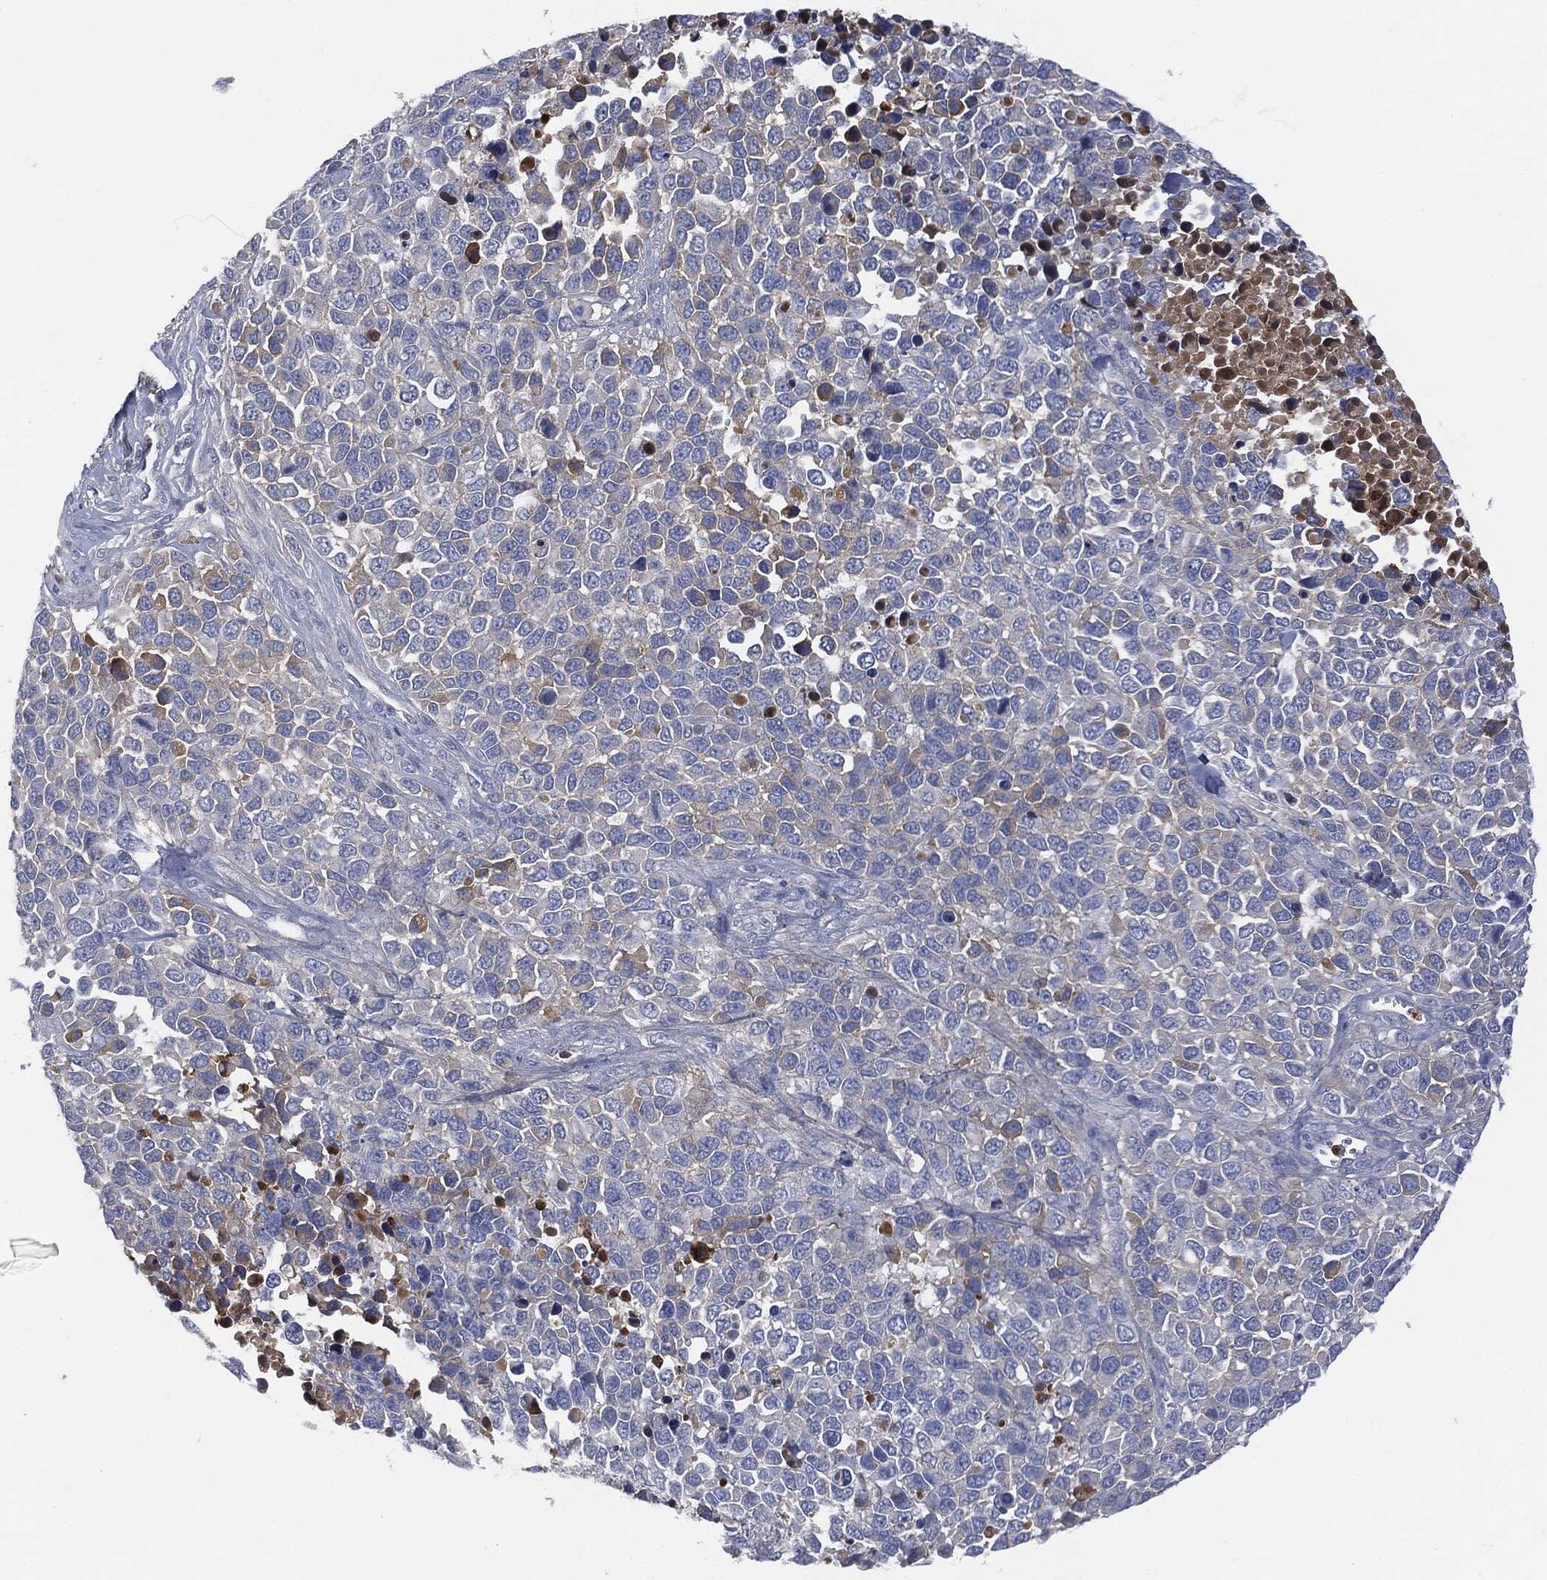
{"staining": {"intensity": "weak", "quantity": "<25%", "location": "cytoplasmic/membranous"}, "tissue": "melanoma", "cell_type": "Tumor cells", "image_type": "cancer", "snomed": [{"axis": "morphology", "description": "Malignant melanoma, Metastatic site"}, {"axis": "topography", "description": "Skin"}], "caption": "Photomicrograph shows no significant protein positivity in tumor cells of melanoma.", "gene": "BTK", "patient": {"sex": "male", "age": 84}}